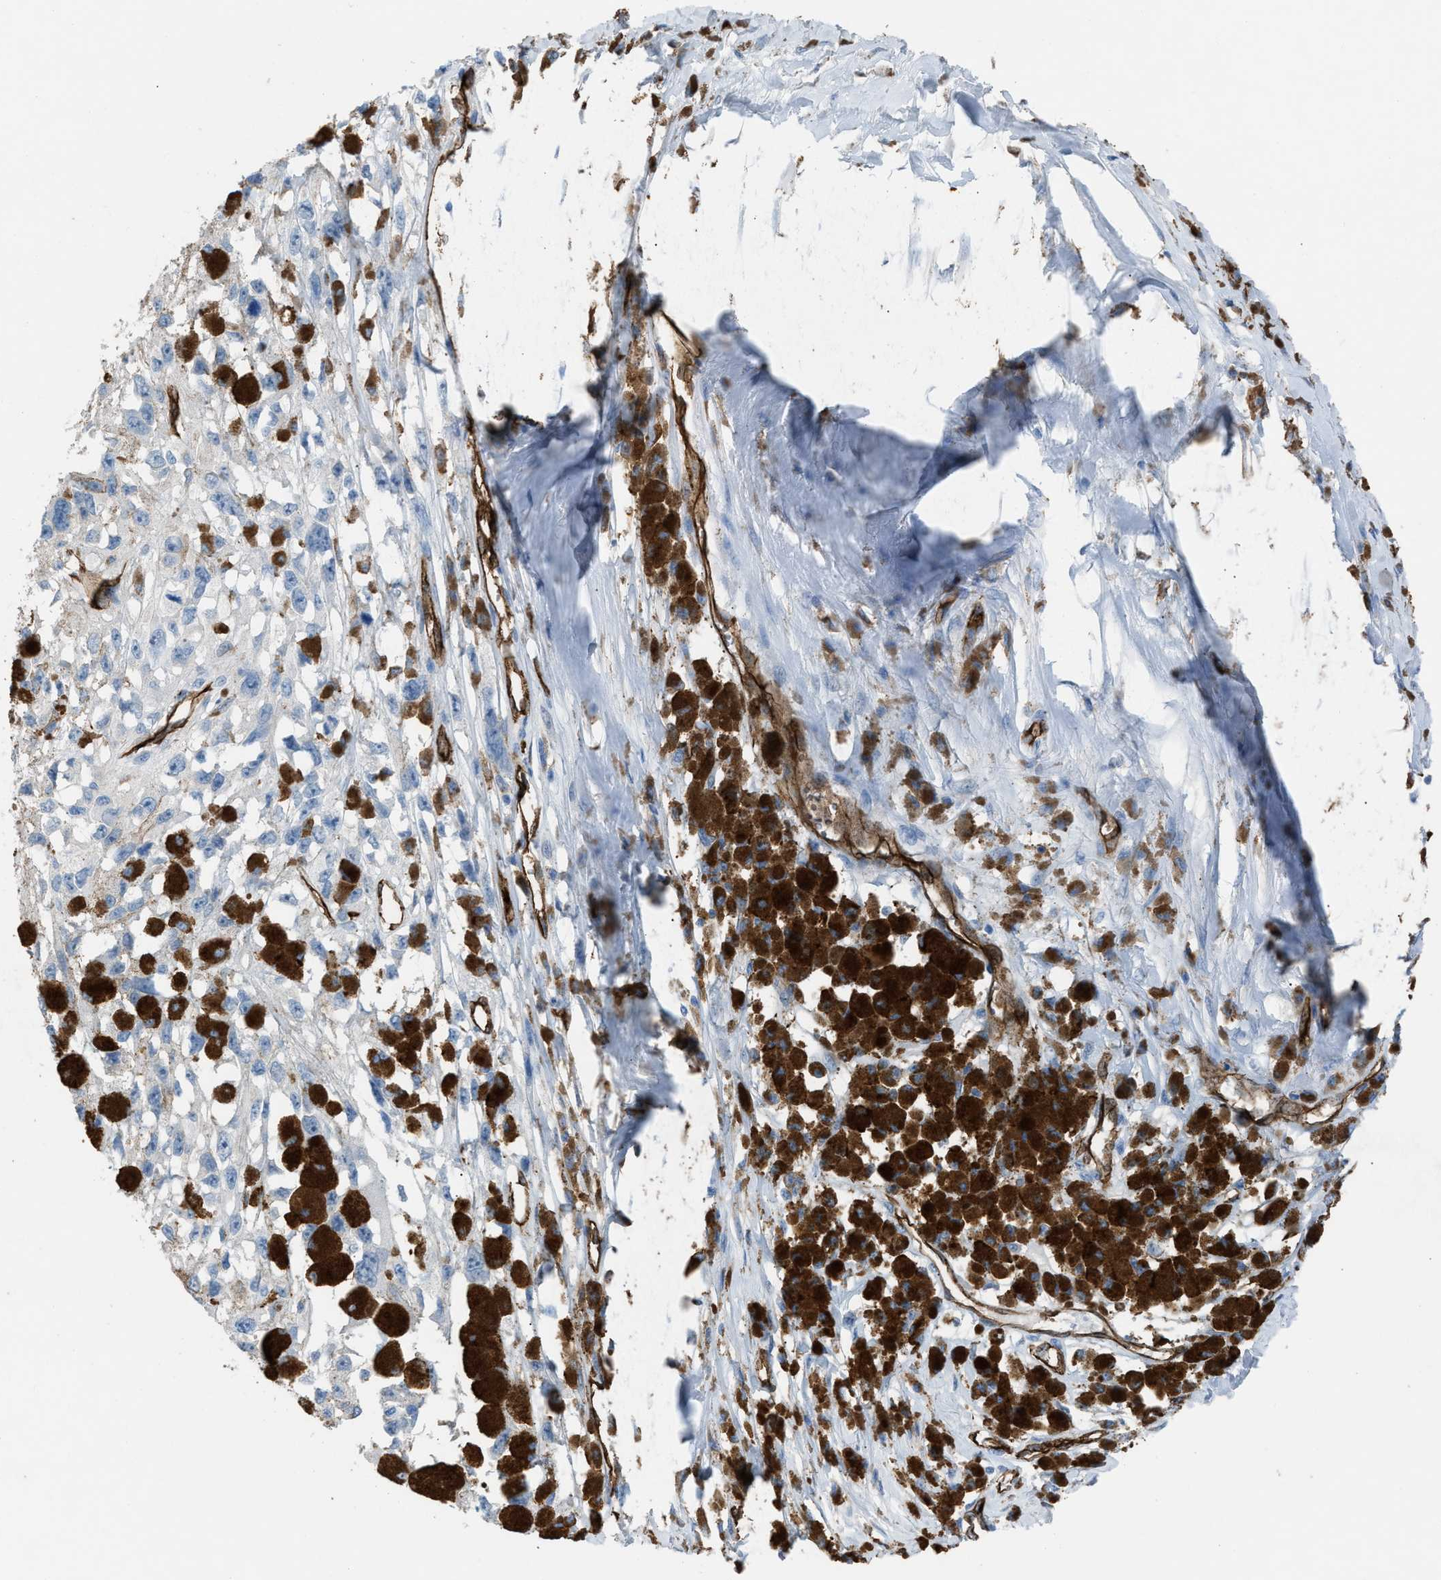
{"staining": {"intensity": "negative", "quantity": "none", "location": "none"}, "tissue": "melanoma", "cell_type": "Tumor cells", "image_type": "cancer", "snomed": [{"axis": "morphology", "description": "Malignant melanoma, Metastatic site"}, {"axis": "topography", "description": "Lymph node"}], "caption": "Immunohistochemical staining of human malignant melanoma (metastatic site) displays no significant positivity in tumor cells.", "gene": "DYSF", "patient": {"sex": "male", "age": 59}}